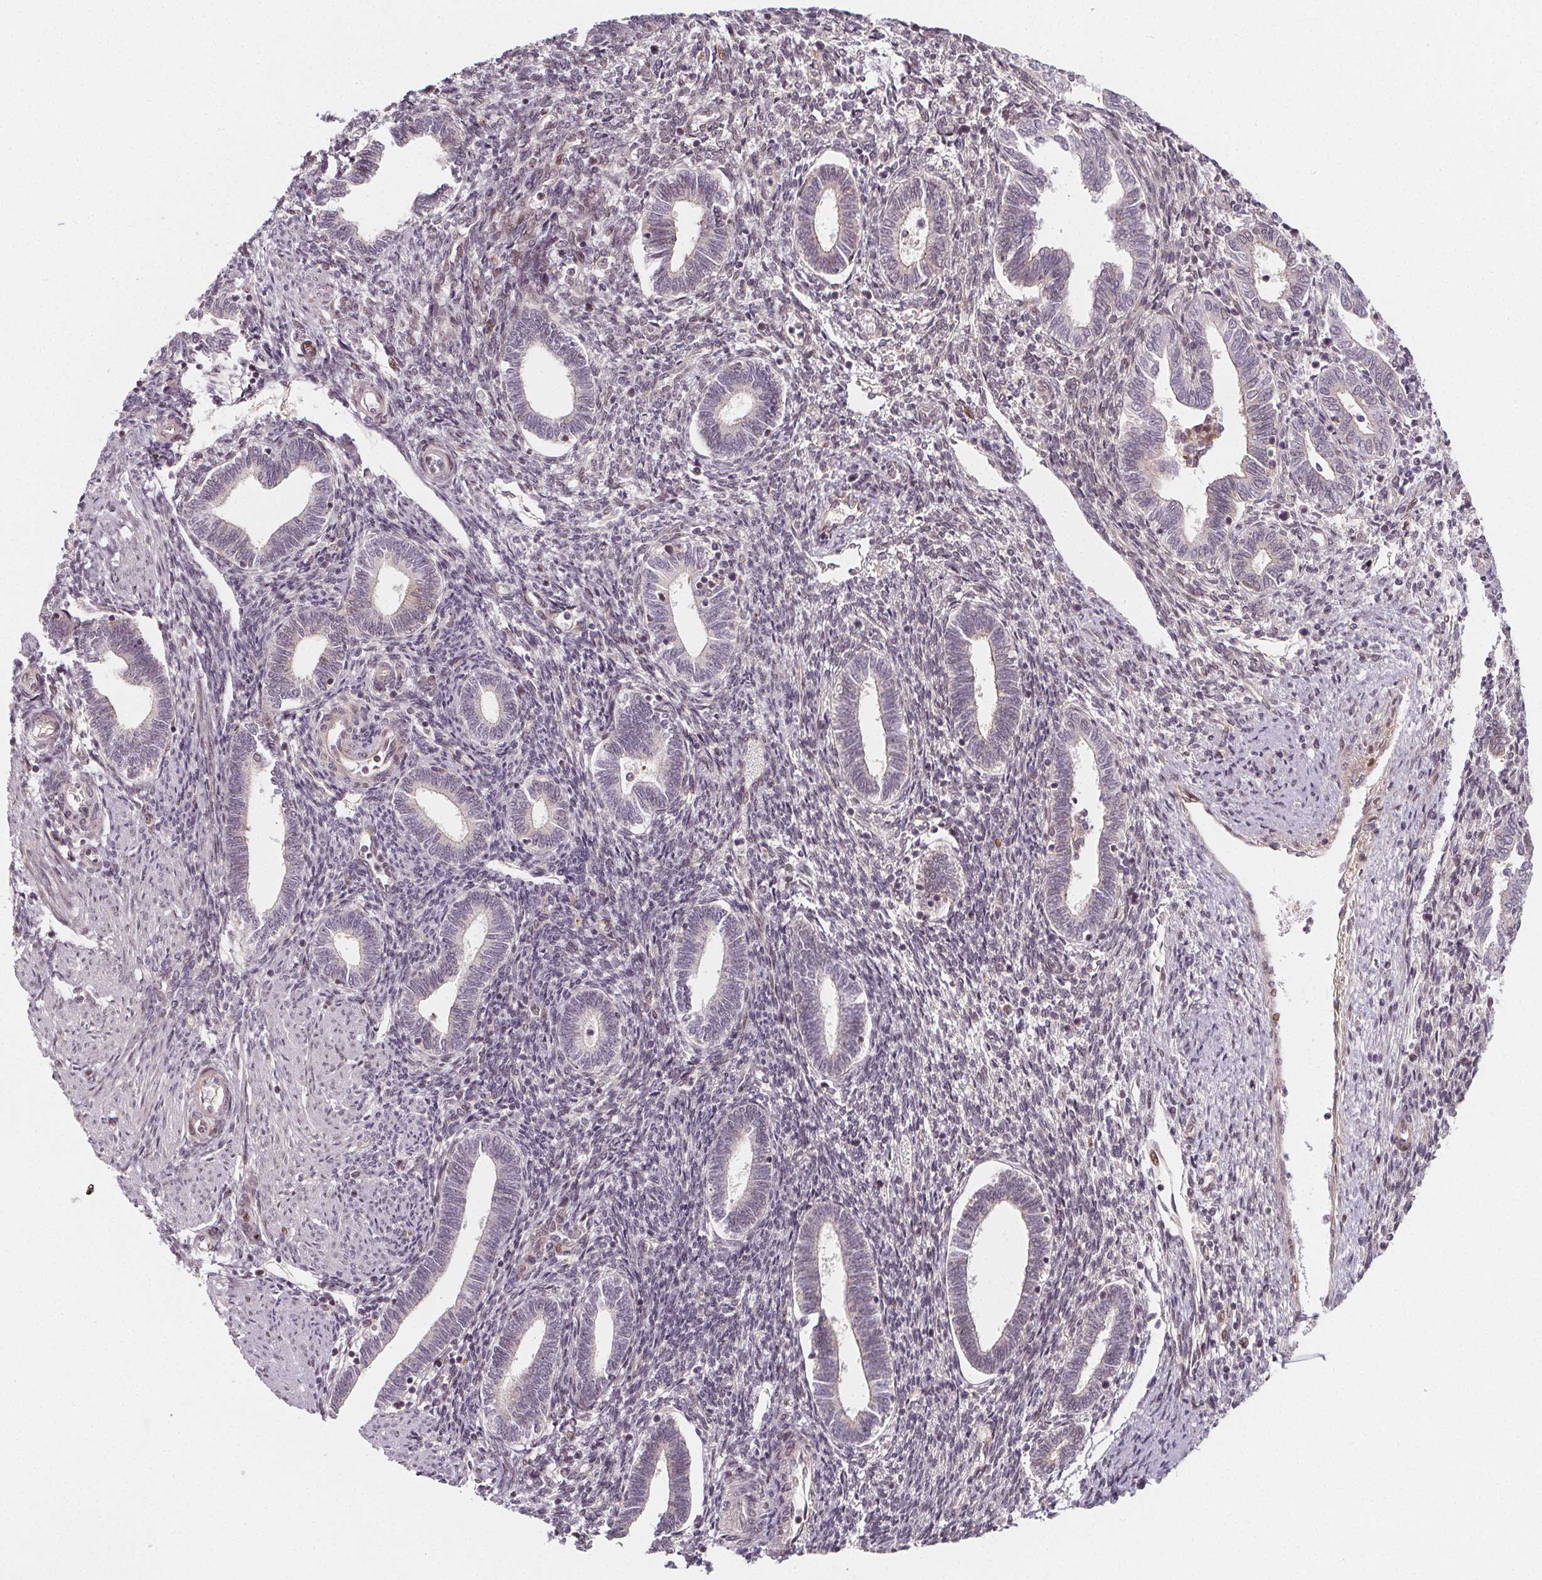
{"staining": {"intensity": "weak", "quantity": "25%-75%", "location": "cytoplasmic/membranous,nuclear"}, "tissue": "endometrium", "cell_type": "Cells in endometrial stroma", "image_type": "normal", "snomed": [{"axis": "morphology", "description": "Normal tissue, NOS"}, {"axis": "topography", "description": "Endometrium"}], "caption": "Endometrium stained for a protein (brown) shows weak cytoplasmic/membranous,nuclear positive staining in approximately 25%-75% of cells in endometrial stroma.", "gene": "AKT1S1", "patient": {"sex": "female", "age": 42}}